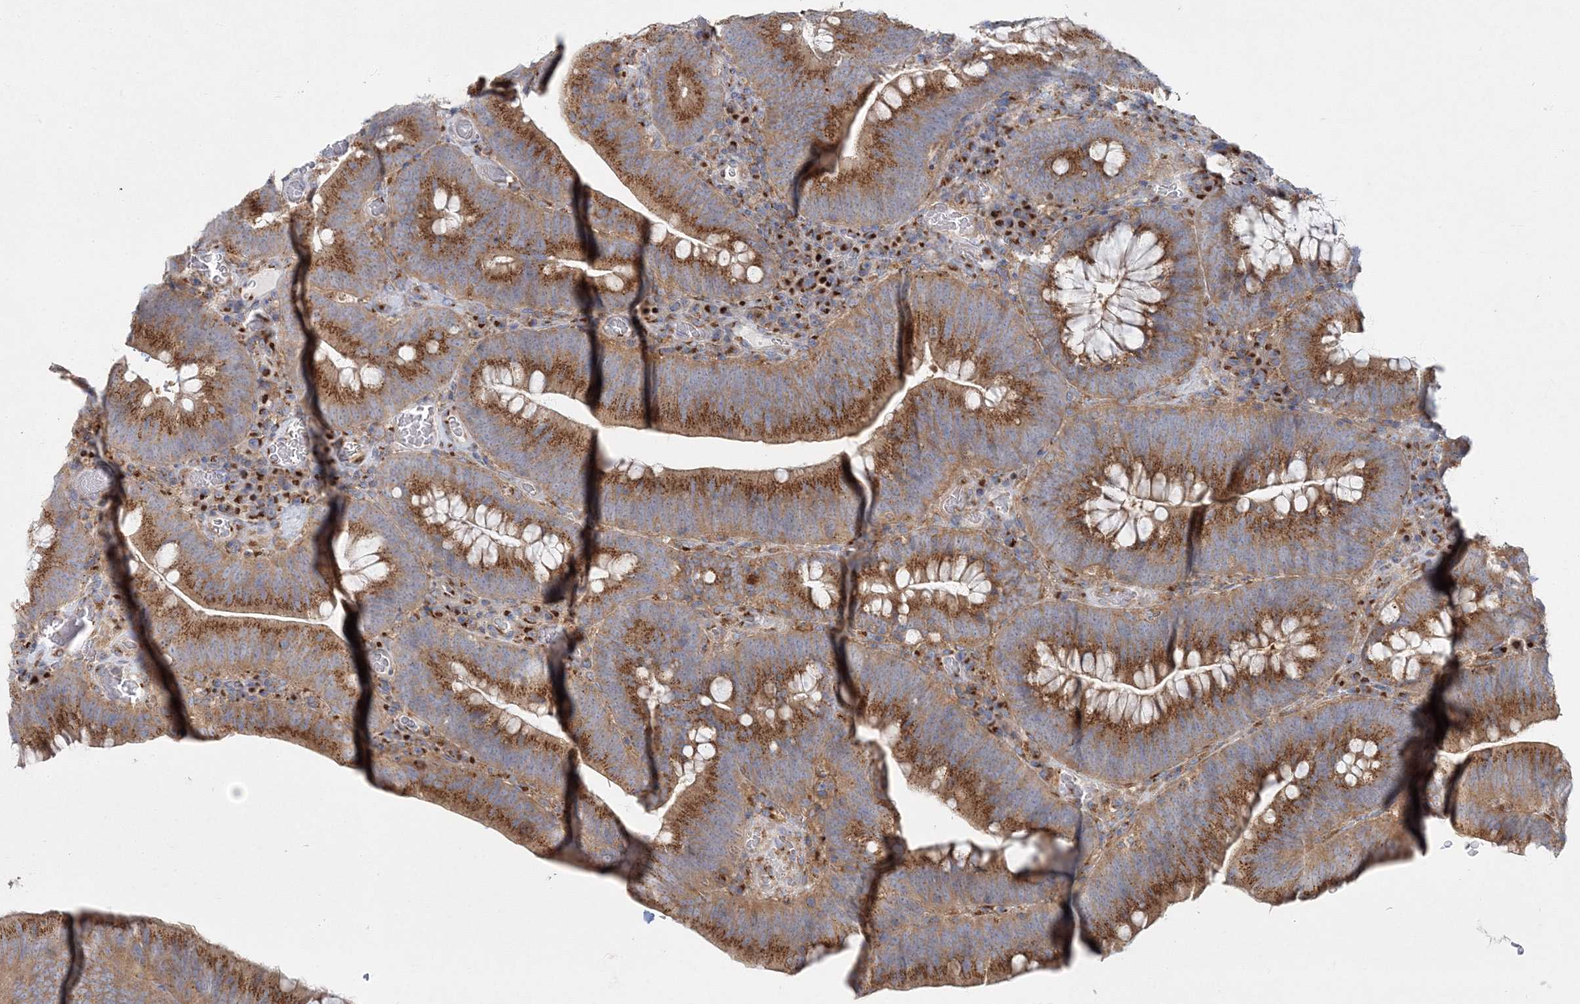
{"staining": {"intensity": "strong", "quantity": ">75%", "location": "cytoplasmic/membranous"}, "tissue": "colorectal cancer", "cell_type": "Tumor cells", "image_type": "cancer", "snomed": [{"axis": "morphology", "description": "Normal tissue, NOS"}, {"axis": "topography", "description": "Colon"}], "caption": "An IHC photomicrograph of tumor tissue is shown. Protein staining in brown shows strong cytoplasmic/membranous positivity in colorectal cancer within tumor cells.", "gene": "SEC23IP", "patient": {"sex": "female", "age": 82}}